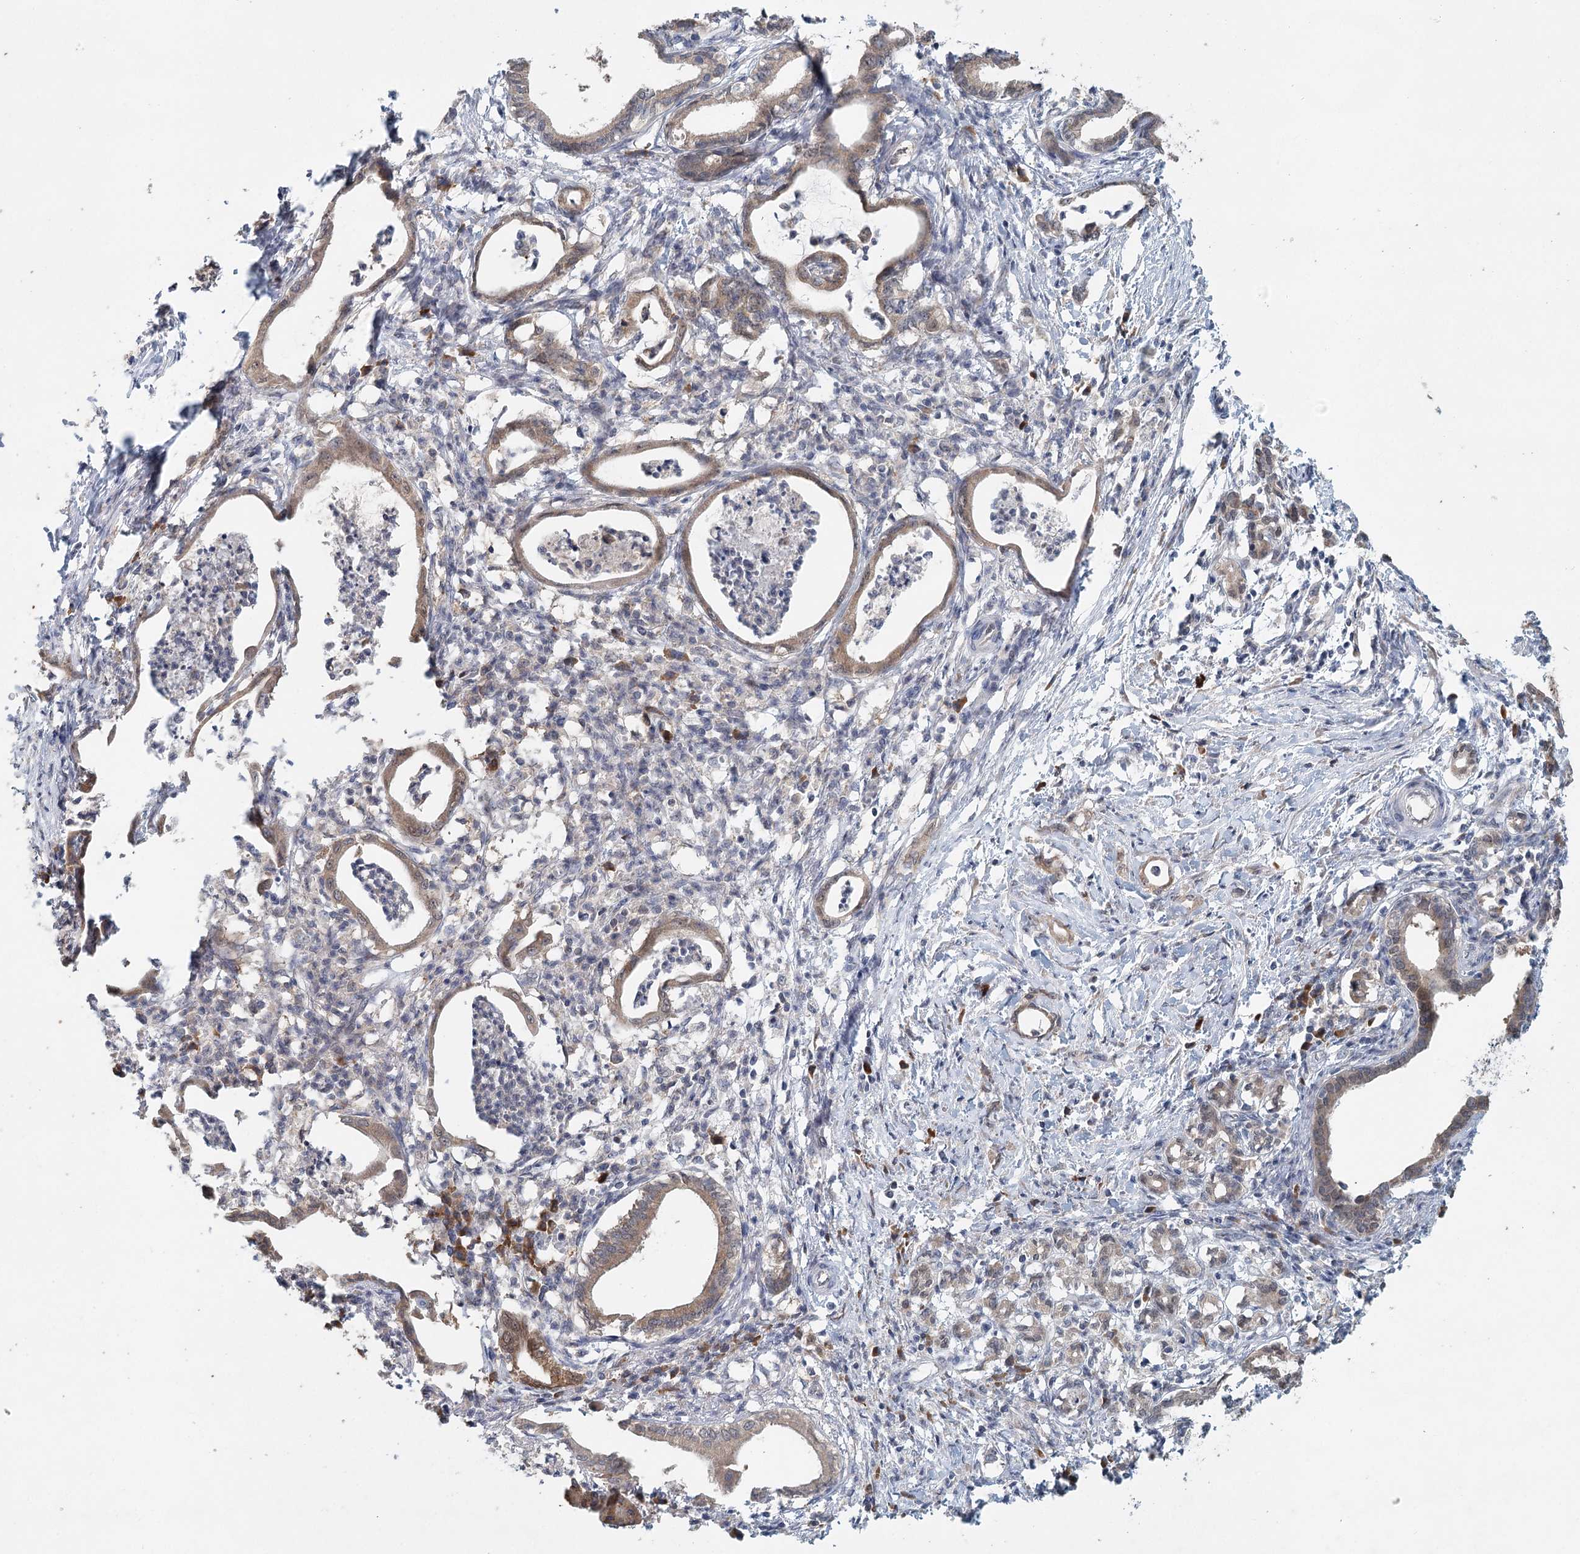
{"staining": {"intensity": "weak", "quantity": ">75%", "location": "cytoplasmic/membranous"}, "tissue": "pancreatic cancer", "cell_type": "Tumor cells", "image_type": "cancer", "snomed": [{"axis": "morphology", "description": "Adenocarcinoma, NOS"}, {"axis": "topography", "description": "Pancreas"}], "caption": "Human adenocarcinoma (pancreatic) stained with a protein marker shows weak staining in tumor cells.", "gene": "ADK", "patient": {"sex": "female", "age": 55}}